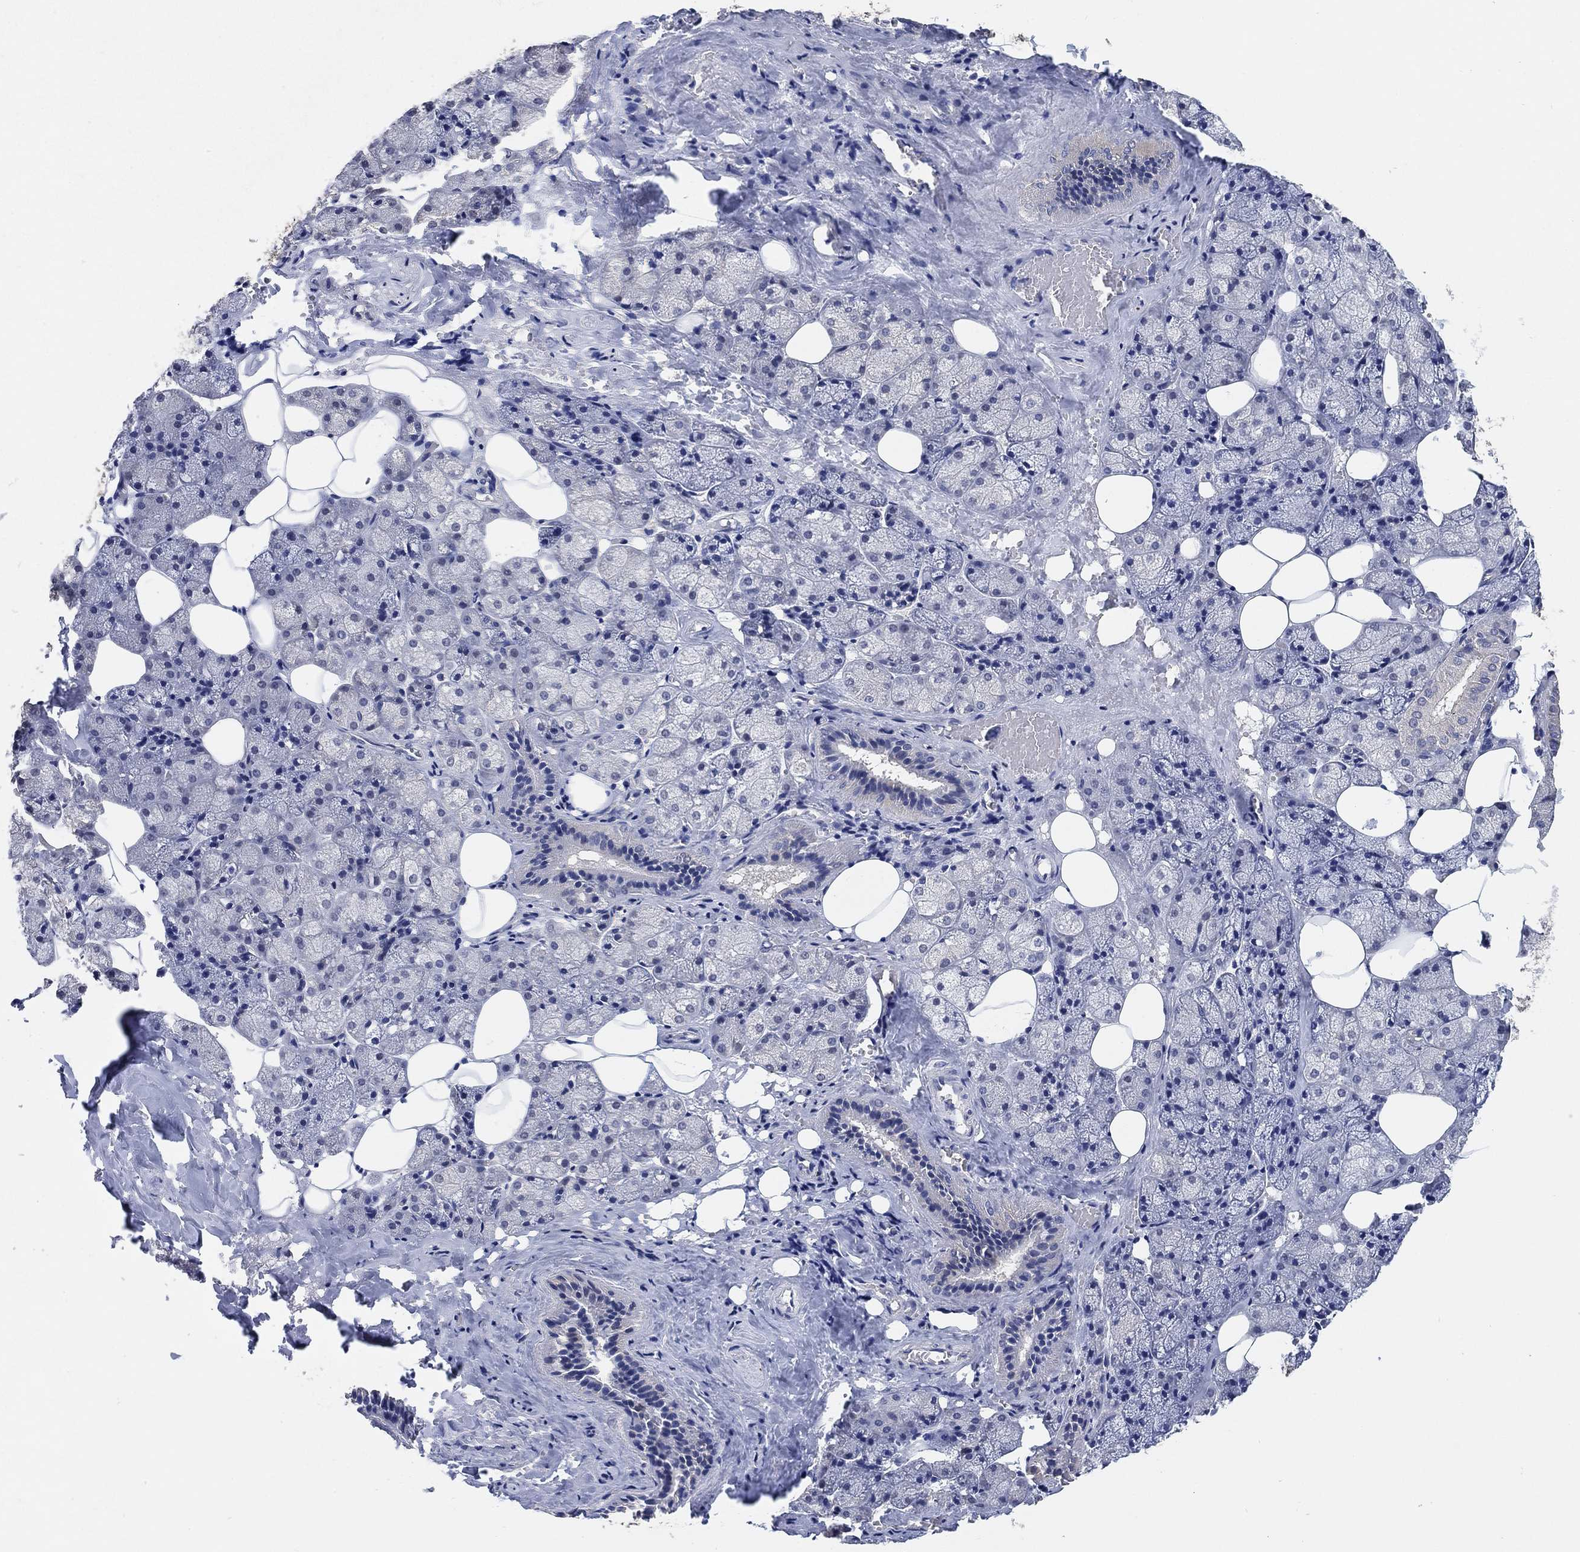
{"staining": {"intensity": "negative", "quantity": "none", "location": "none"}, "tissue": "salivary gland", "cell_type": "Glandular cells", "image_type": "normal", "snomed": [{"axis": "morphology", "description": "Normal tissue, NOS"}, {"axis": "topography", "description": "Salivary gland"}], "caption": "Protein analysis of normal salivary gland exhibits no significant positivity in glandular cells.", "gene": "KLK5", "patient": {"sex": "male", "age": 38}}